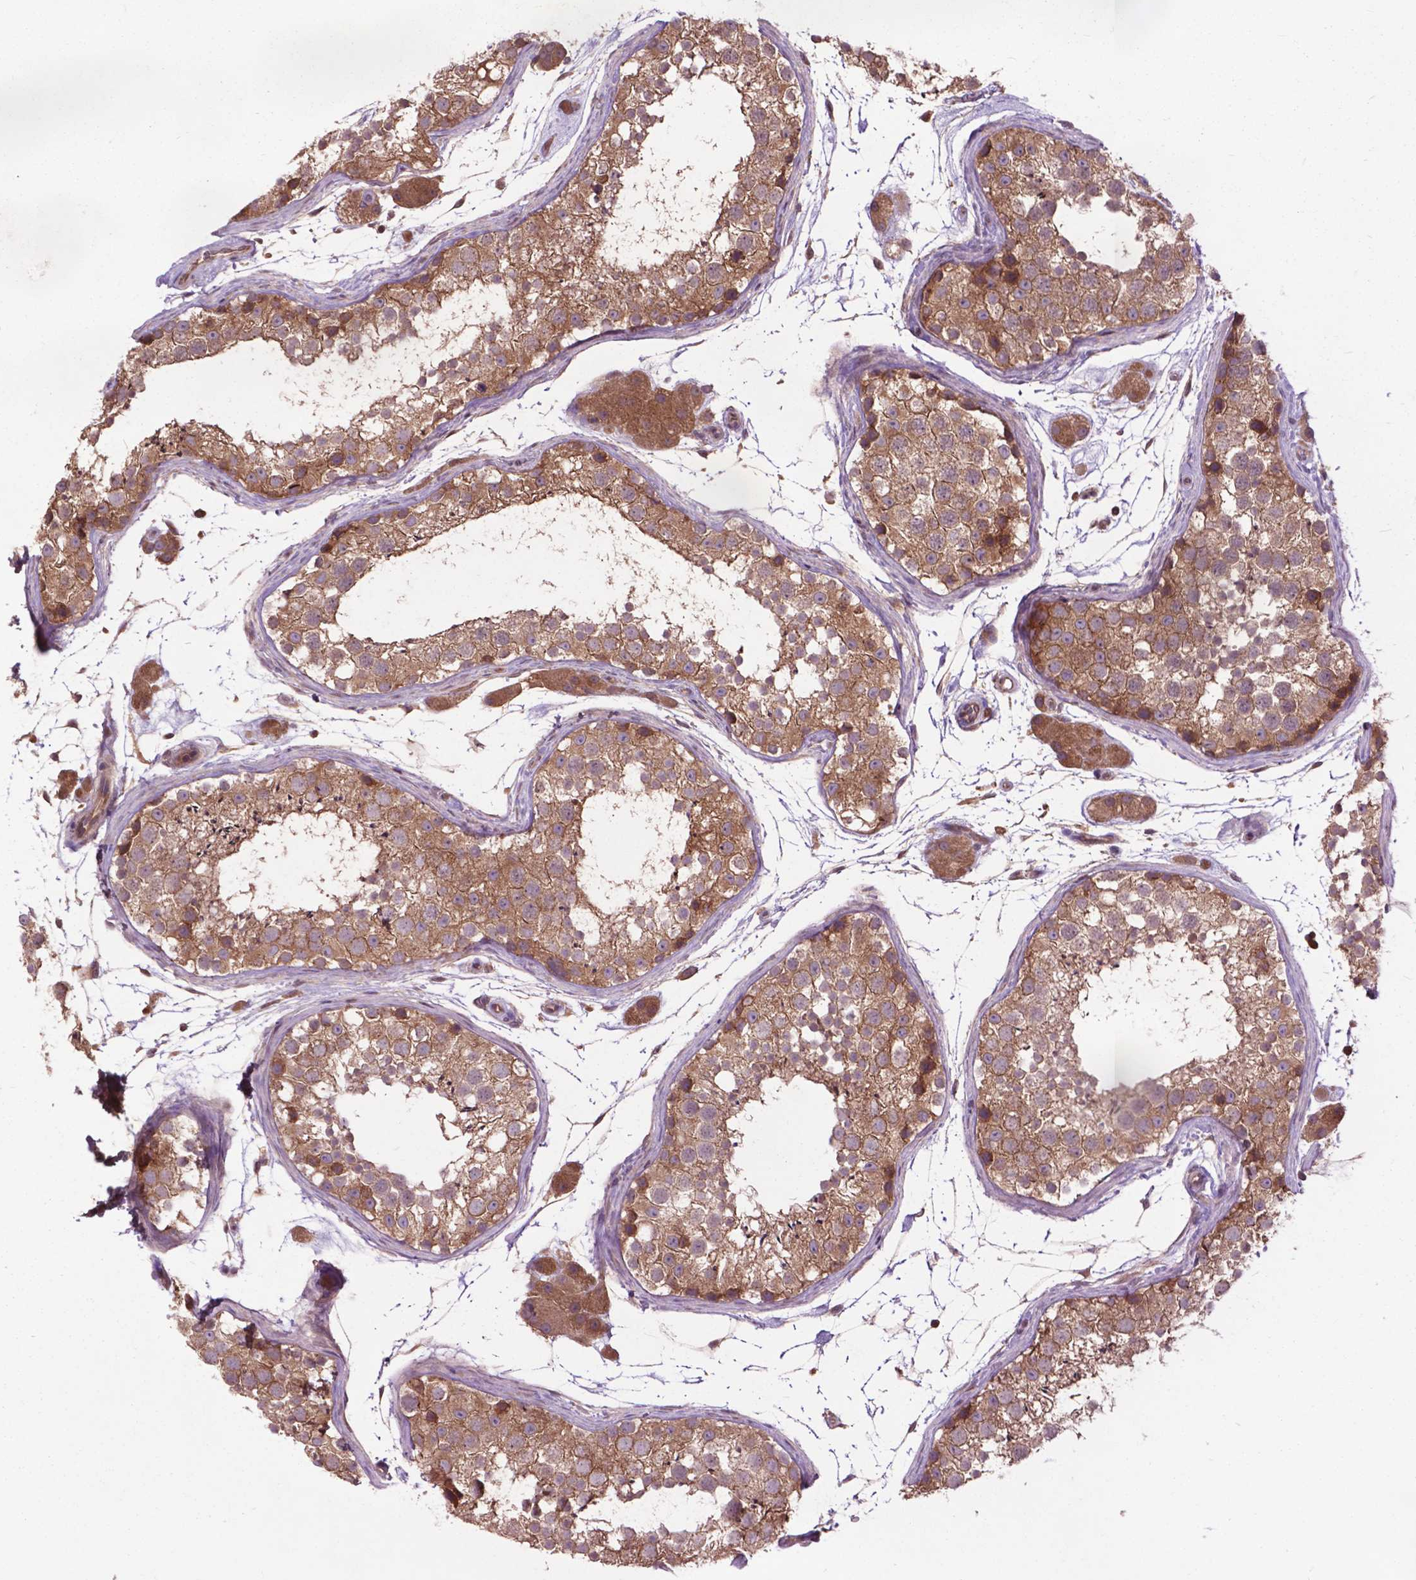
{"staining": {"intensity": "moderate", "quantity": ">75%", "location": "cytoplasmic/membranous"}, "tissue": "testis", "cell_type": "Cells in seminiferous ducts", "image_type": "normal", "snomed": [{"axis": "morphology", "description": "Normal tissue, NOS"}, {"axis": "topography", "description": "Testis"}], "caption": "Protein staining by IHC reveals moderate cytoplasmic/membranous expression in approximately >75% of cells in seminiferous ducts in normal testis.", "gene": "ARAF", "patient": {"sex": "male", "age": 41}}